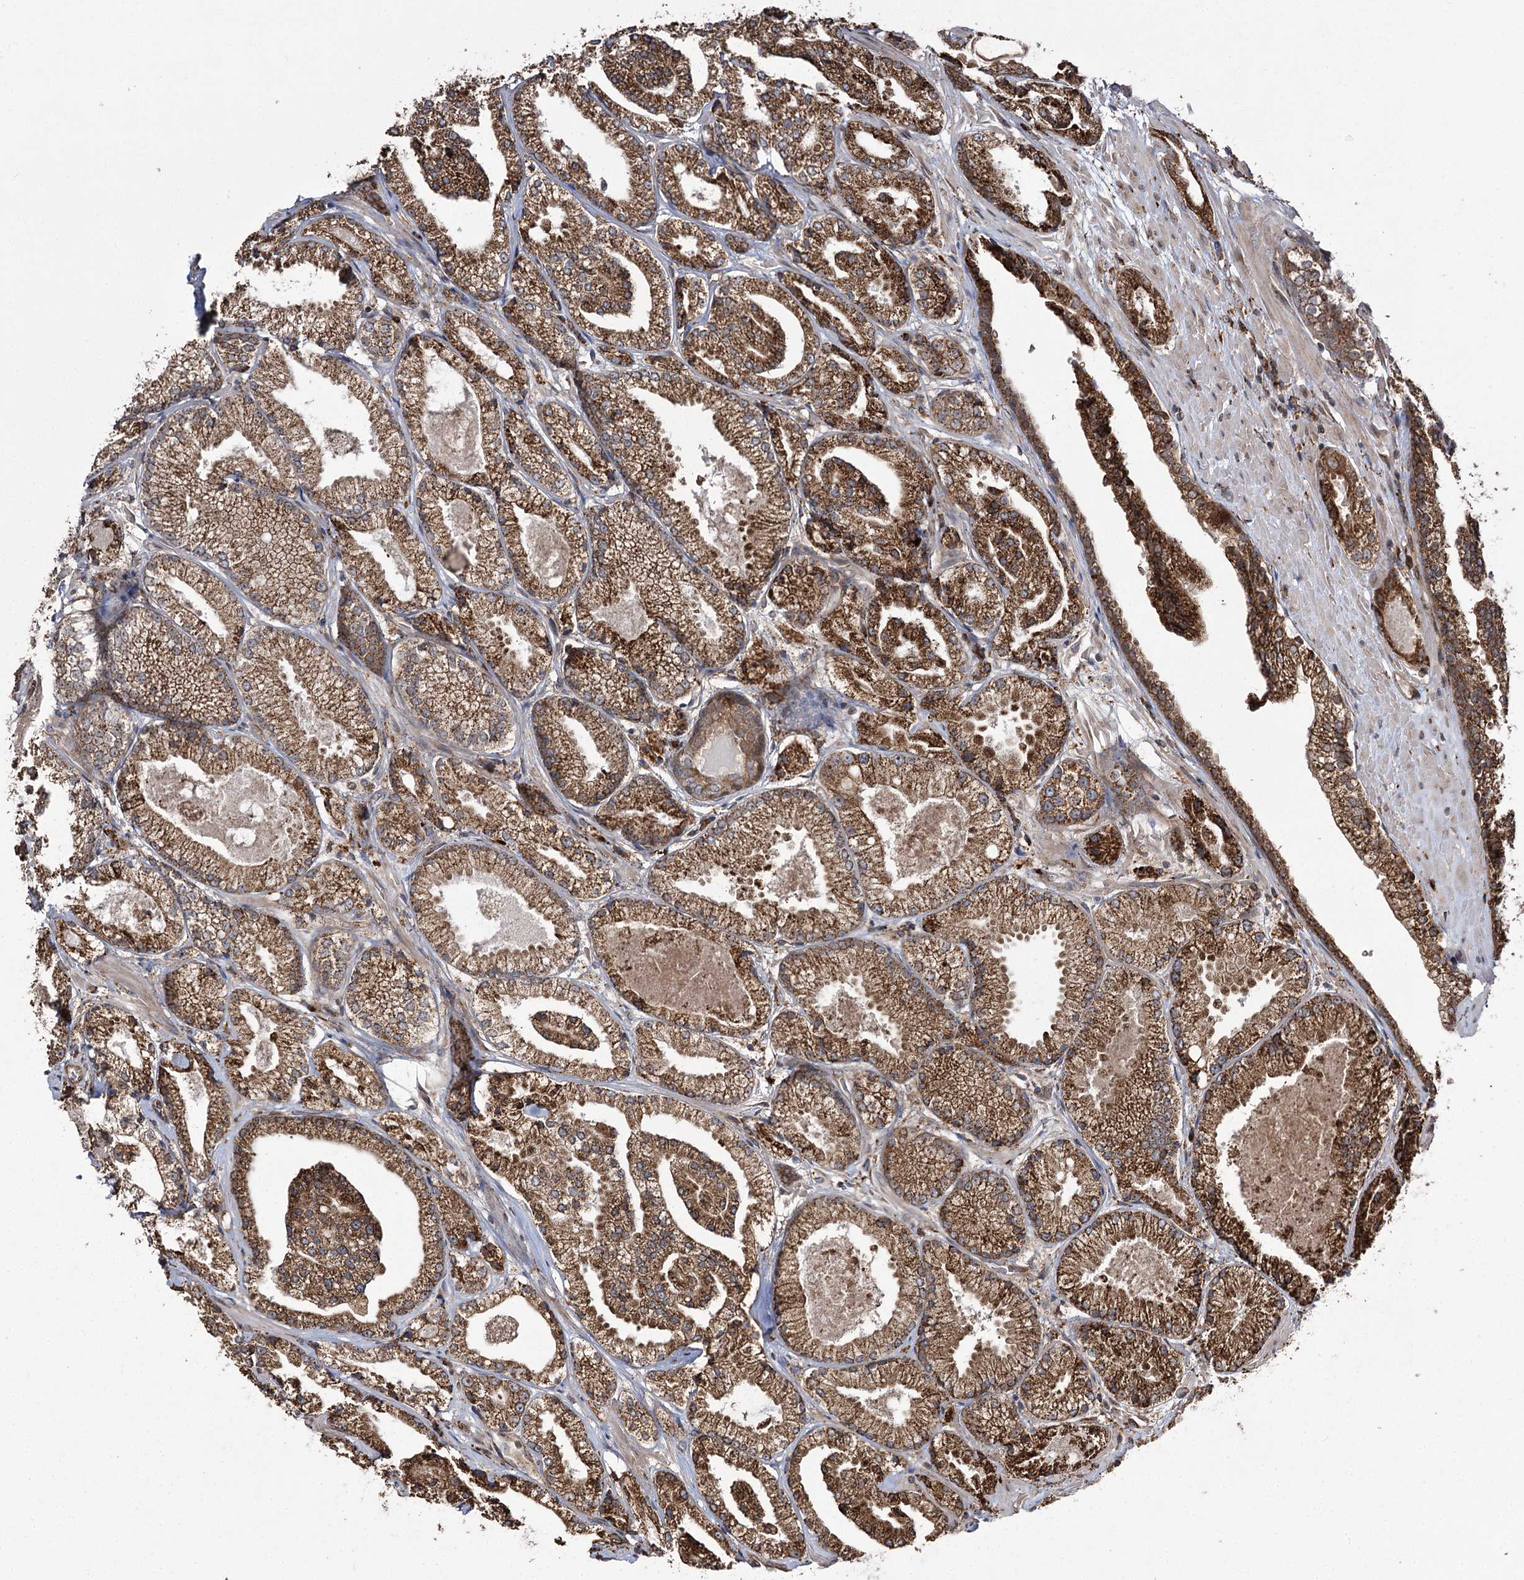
{"staining": {"intensity": "moderate", "quantity": ">75%", "location": "cytoplasmic/membranous"}, "tissue": "prostate cancer", "cell_type": "Tumor cells", "image_type": "cancer", "snomed": [{"axis": "morphology", "description": "Adenocarcinoma, High grade"}, {"axis": "topography", "description": "Prostate"}], "caption": "Protein expression by immunohistochemistry reveals moderate cytoplasmic/membranous staining in approximately >75% of tumor cells in prostate cancer (high-grade adenocarcinoma).", "gene": "FANCL", "patient": {"sex": "male", "age": 73}}